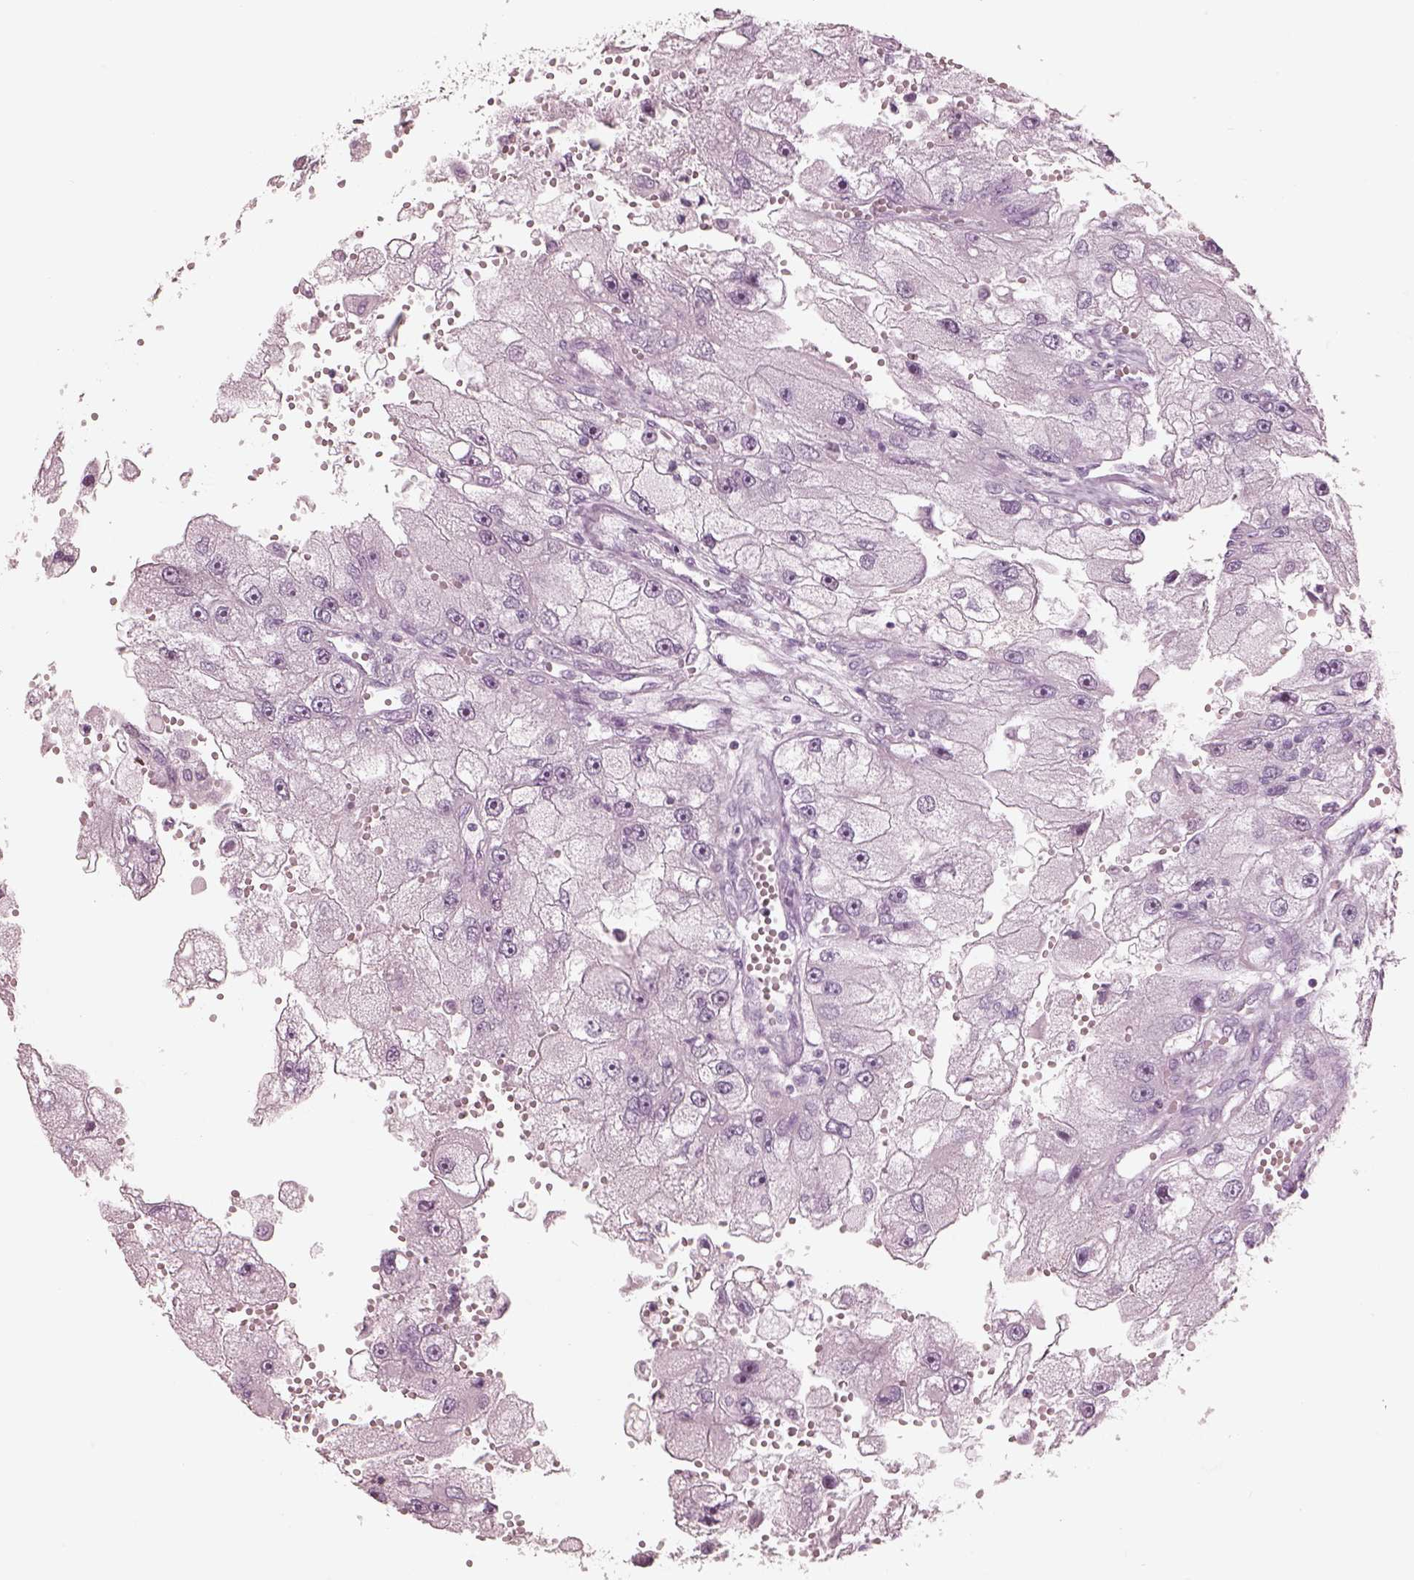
{"staining": {"intensity": "negative", "quantity": "none", "location": "none"}, "tissue": "renal cancer", "cell_type": "Tumor cells", "image_type": "cancer", "snomed": [{"axis": "morphology", "description": "Adenocarcinoma, NOS"}, {"axis": "topography", "description": "Kidney"}], "caption": "This is a image of IHC staining of adenocarcinoma (renal), which shows no expression in tumor cells.", "gene": "KRTAP24-1", "patient": {"sex": "male", "age": 63}}